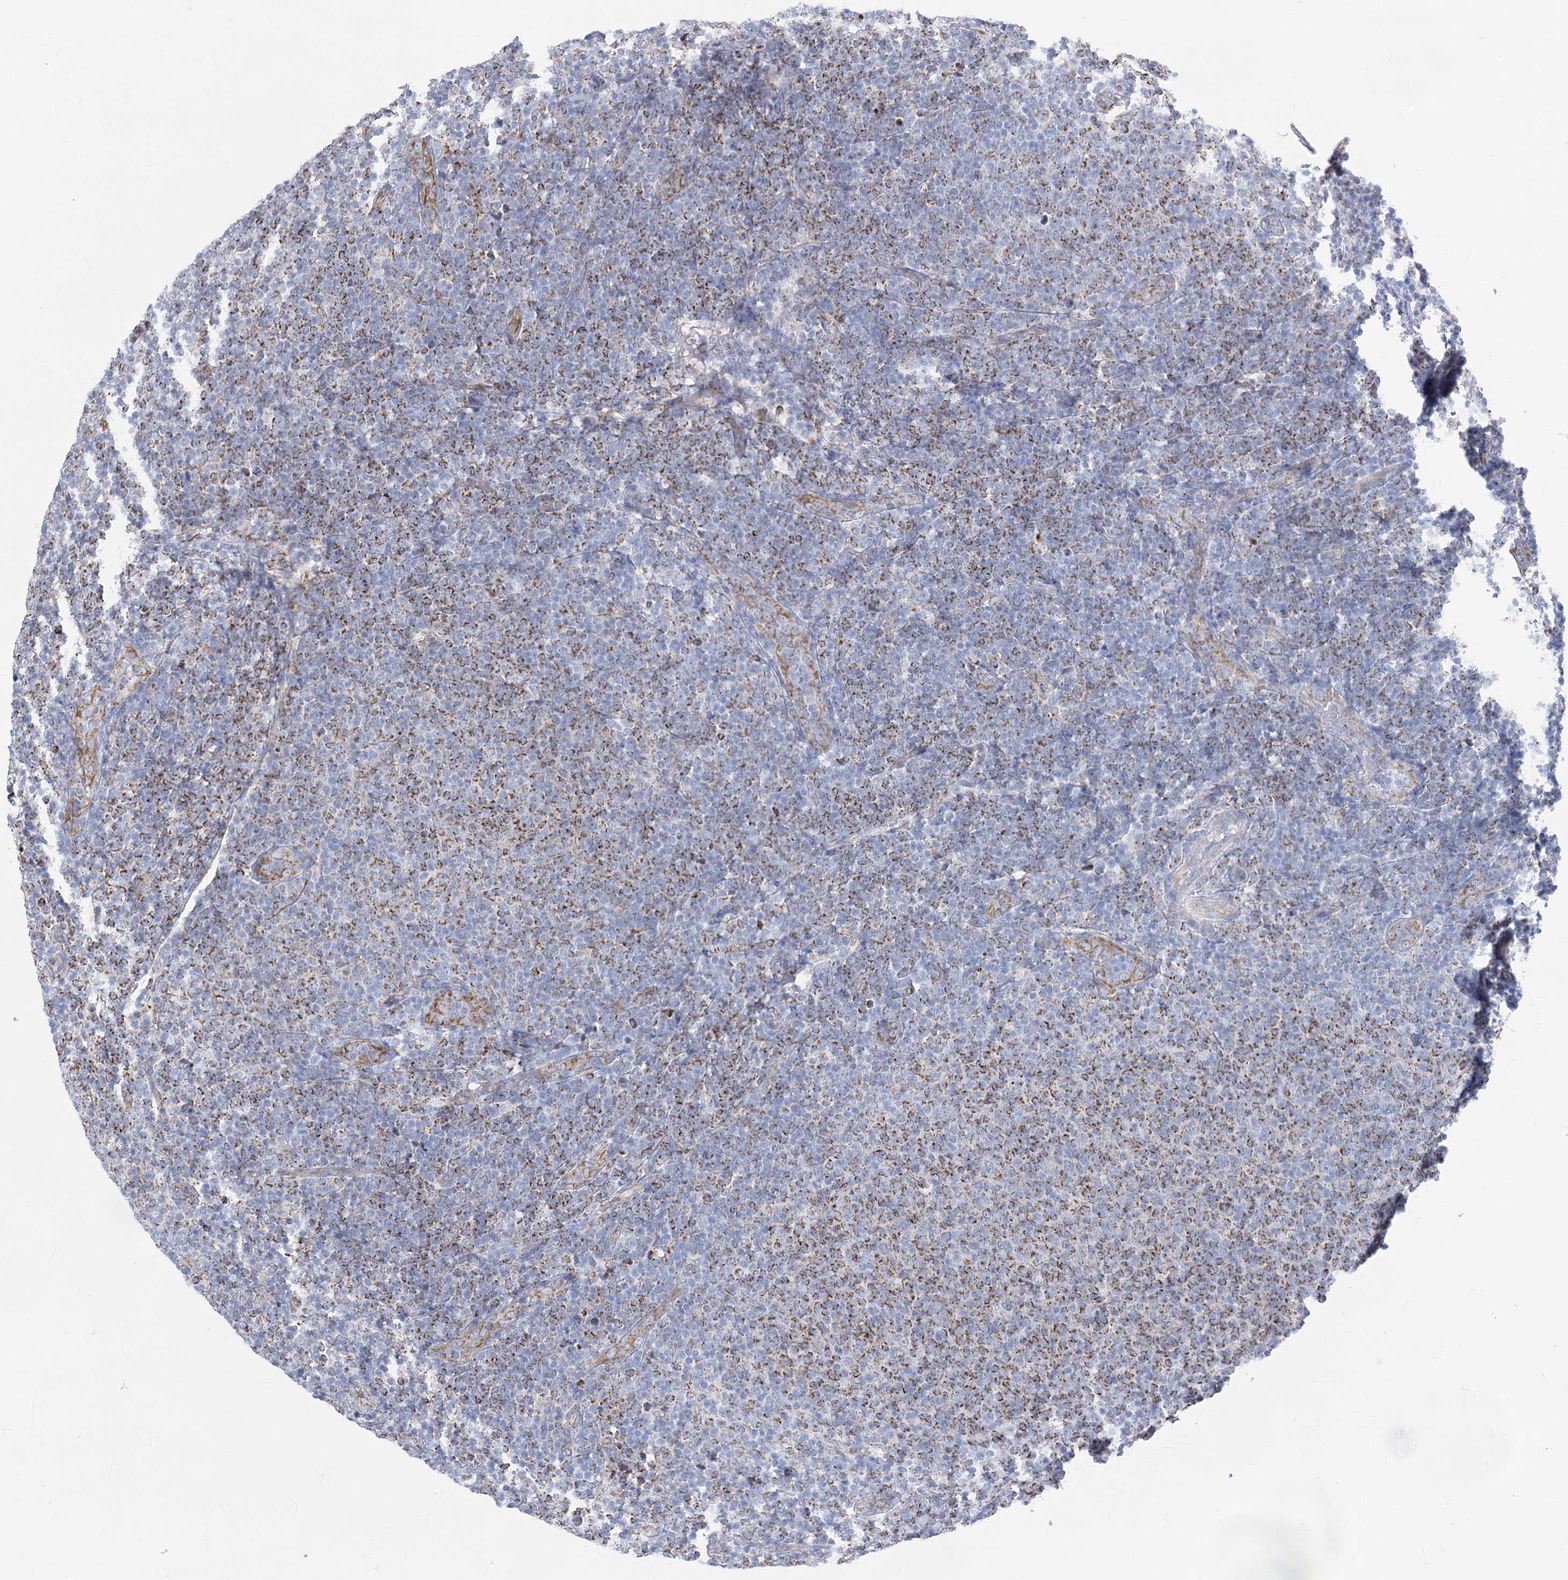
{"staining": {"intensity": "strong", "quantity": "25%-75%", "location": "cytoplasmic/membranous"}, "tissue": "lymphoma", "cell_type": "Tumor cells", "image_type": "cancer", "snomed": [{"axis": "morphology", "description": "Malignant lymphoma, non-Hodgkin's type, Low grade"}, {"axis": "topography", "description": "Lymph node"}], "caption": "Immunohistochemistry (IHC) photomicrograph of human lymphoma stained for a protein (brown), which displays high levels of strong cytoplasmic/membranous positivity in approximately 25%-75% of tumor cells.", "gene": "DHTKD1", "patient": {"sex": "male", "age": 66}}